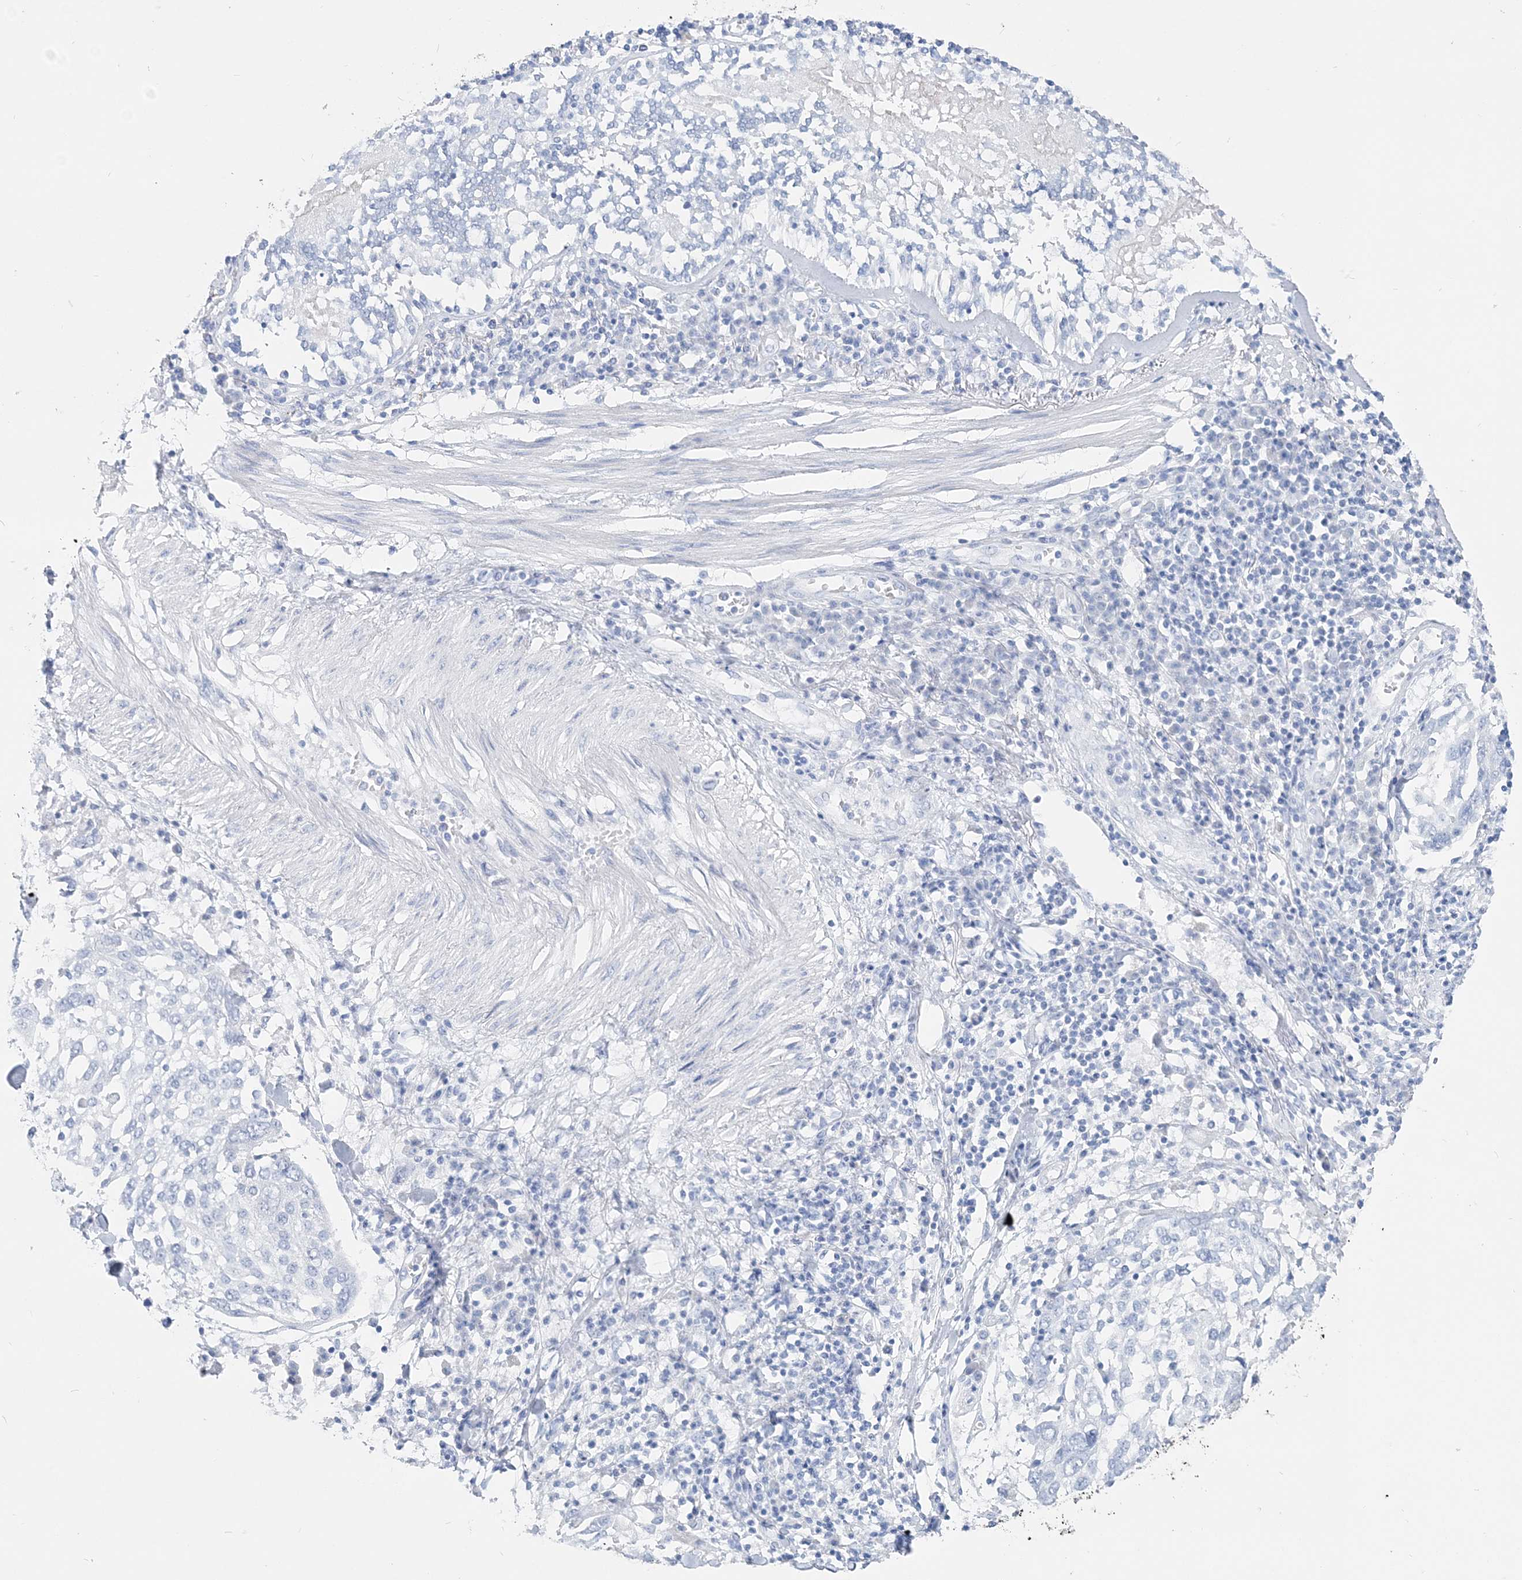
{"staining": {"intensity": "negative", "quantity": "none", "location": "none"}, "tissue": "lung cancer", "cell_type": "Tumor cells", "image_type": "cancer", "snomed": [{"axis": "morphology", "description": "Squamous cell carcinoma, NOS"}, {"axis": "topography", "description": "Lung"}], "caption": "Tumor cells show no significant positivity in lung cancer.", "gene": "TSPYL6", "patient": {"sex": "male", "age": 65}}